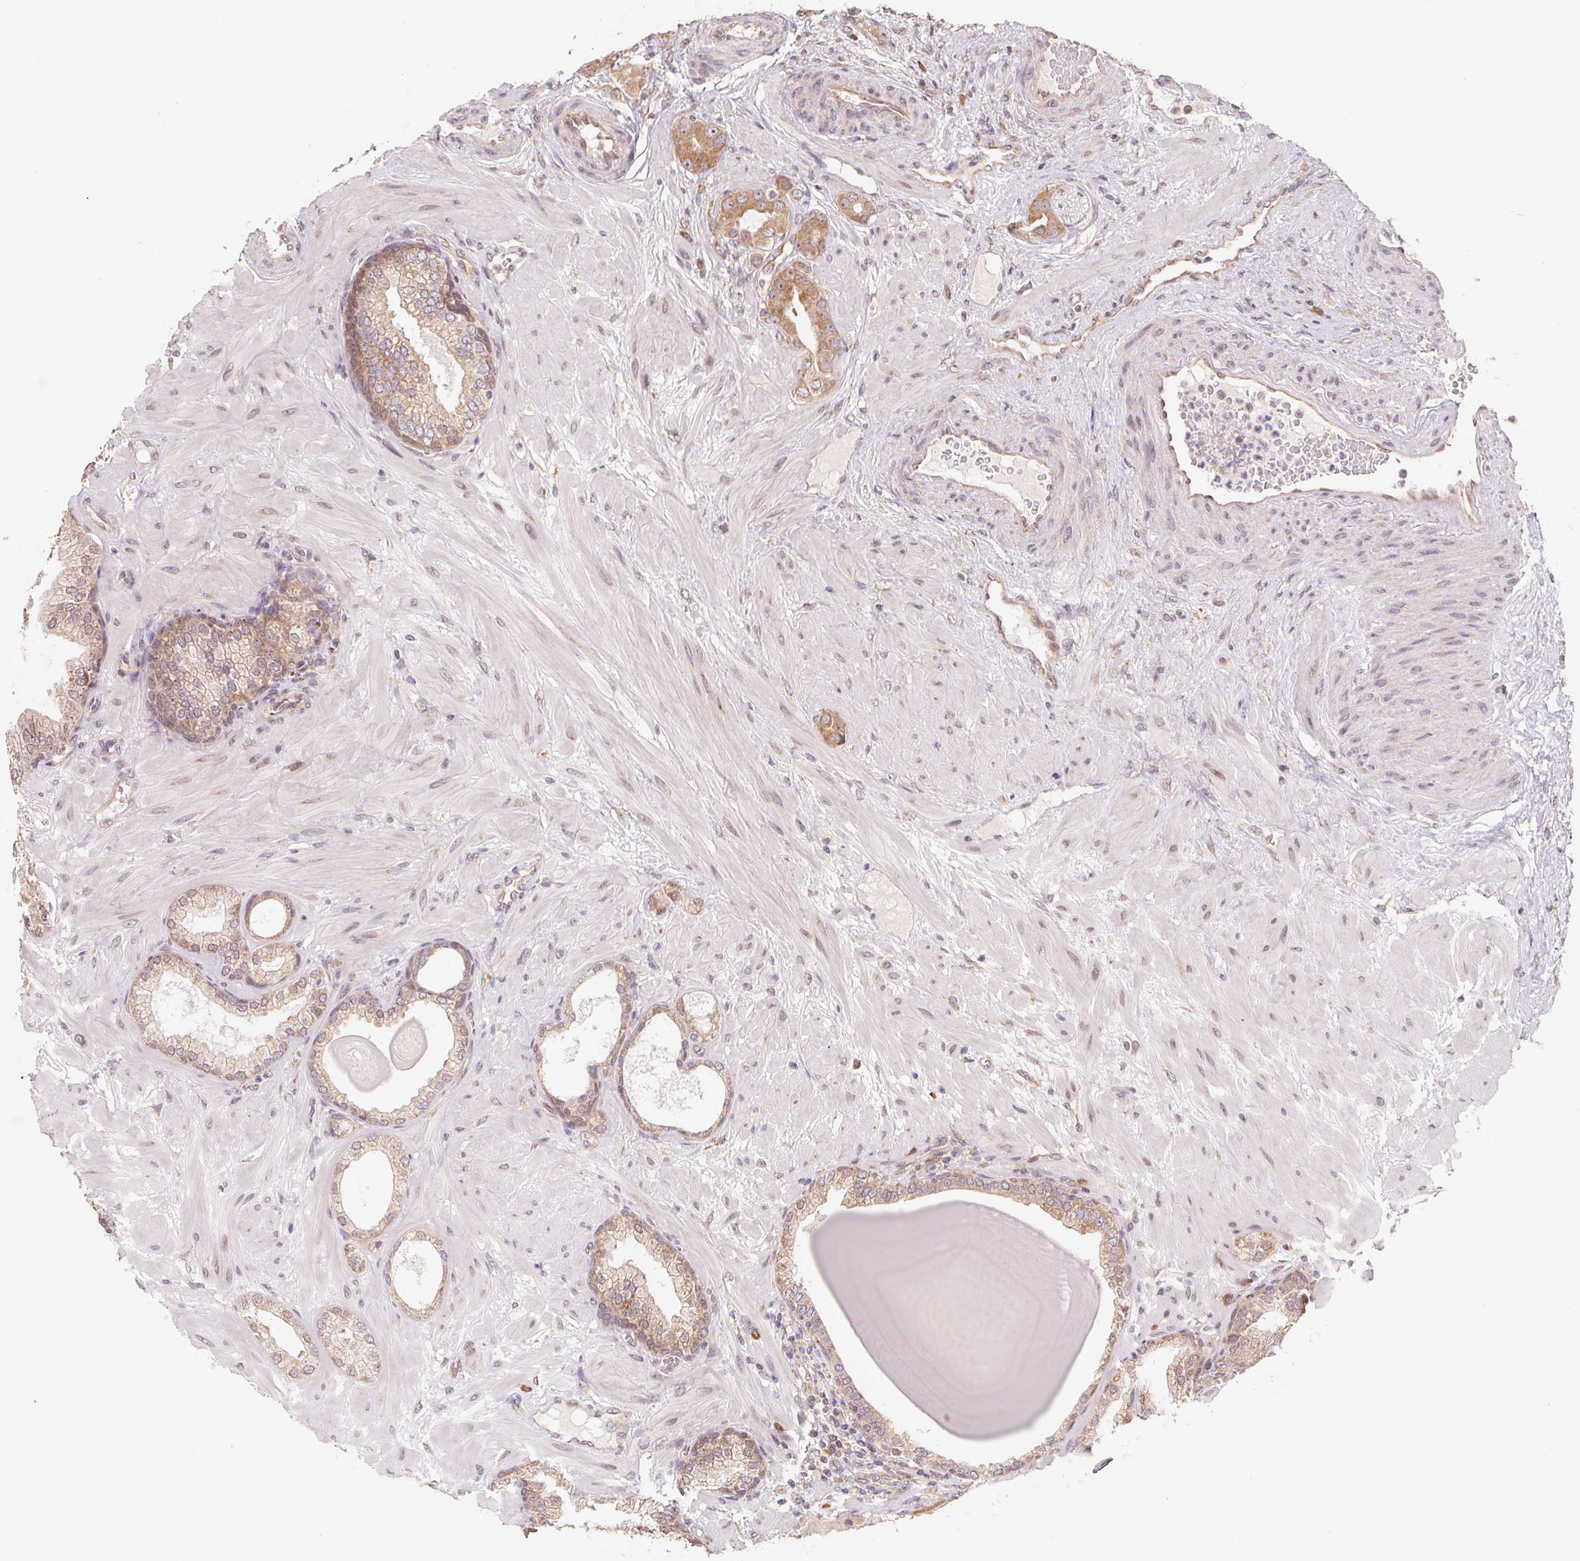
{"staining": {"intensity": "moderate", "quantity": ">75%", "location": "cytoplasmic/membranous"}, "tissue": "prostate cancer", "cell_type": "Tumor cells", "image_type": "cancer", "snomed": [{"axis": "morphology", "description": "Adenocarcinoma, Low grade"}, {"axis": "topography", "description": "Prostate"}], "caption": "Tumor cells display medium levels of moderate cytoplasmic/membranous staining in approximately >75% of cells in human low-grade adenocarcinoma (prostate). (Brightfield microscopy of DAB IHC at high magnification).", "gene": "RPL27A", "patient": {"sex": "male", "age": 57}}